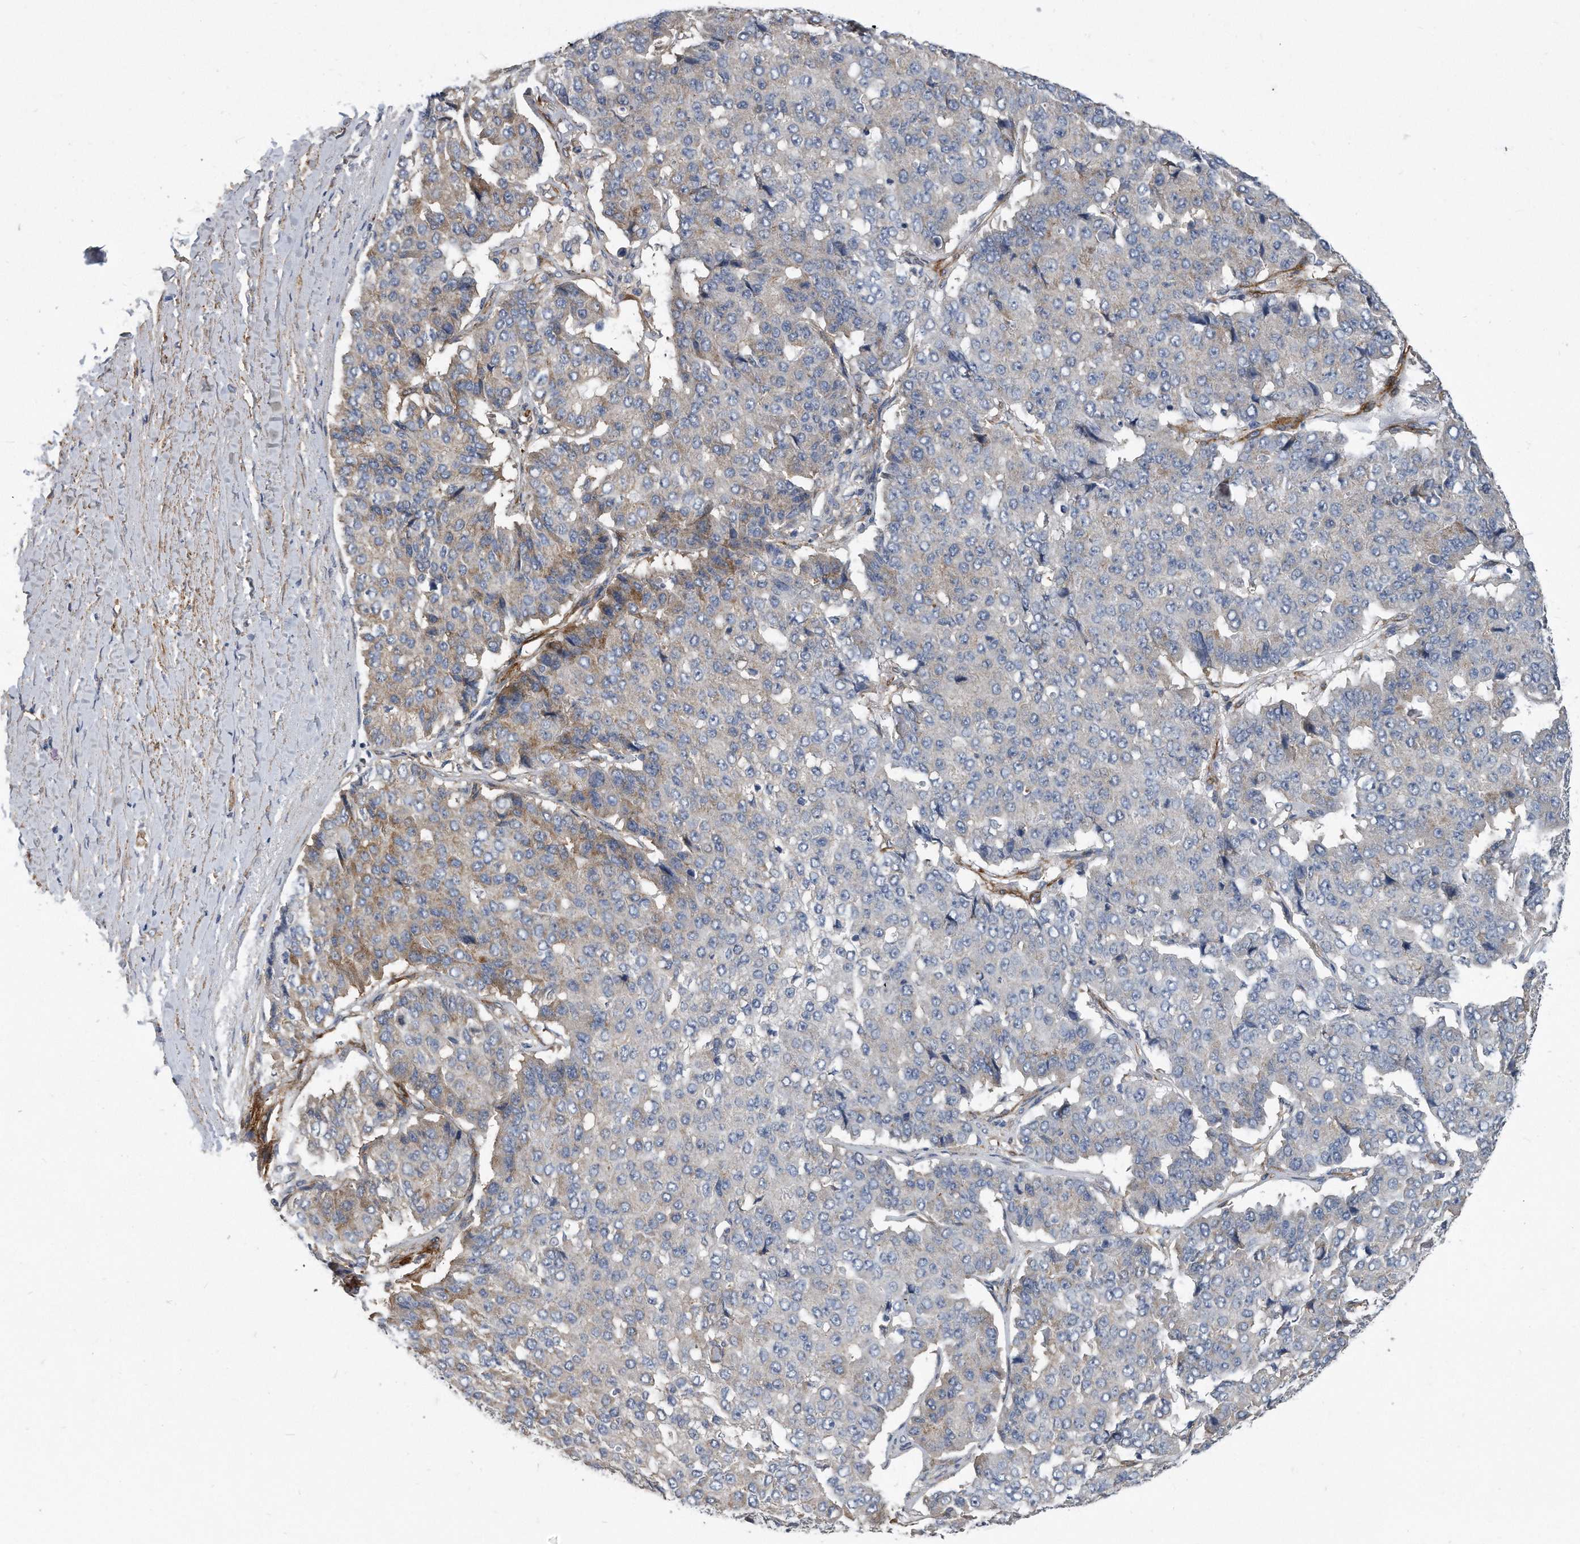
{"staining": {"intensity": "weak", "quantity": "<25%", "location": "cytoplasmic/membranous"}, "tissue": "pancreatic cancer", "cell_type": "Tumor cells", "image_type": "cancer", "snomed": [{"axis": "morphology", "description": "Adenocarcinoma, NOS"}, {"axis": "topography", "description": "Pancreas"}], "caption": "Immunohistochemical staining of pancreatic cancer reveals no significant expression in tumor cells. (DAB immunohistochemistry (IHC) visualized using brightfield microscopy, high magnification).", "gene": "EIF2B4", "patient": {"sex": "male", "age": 50}}